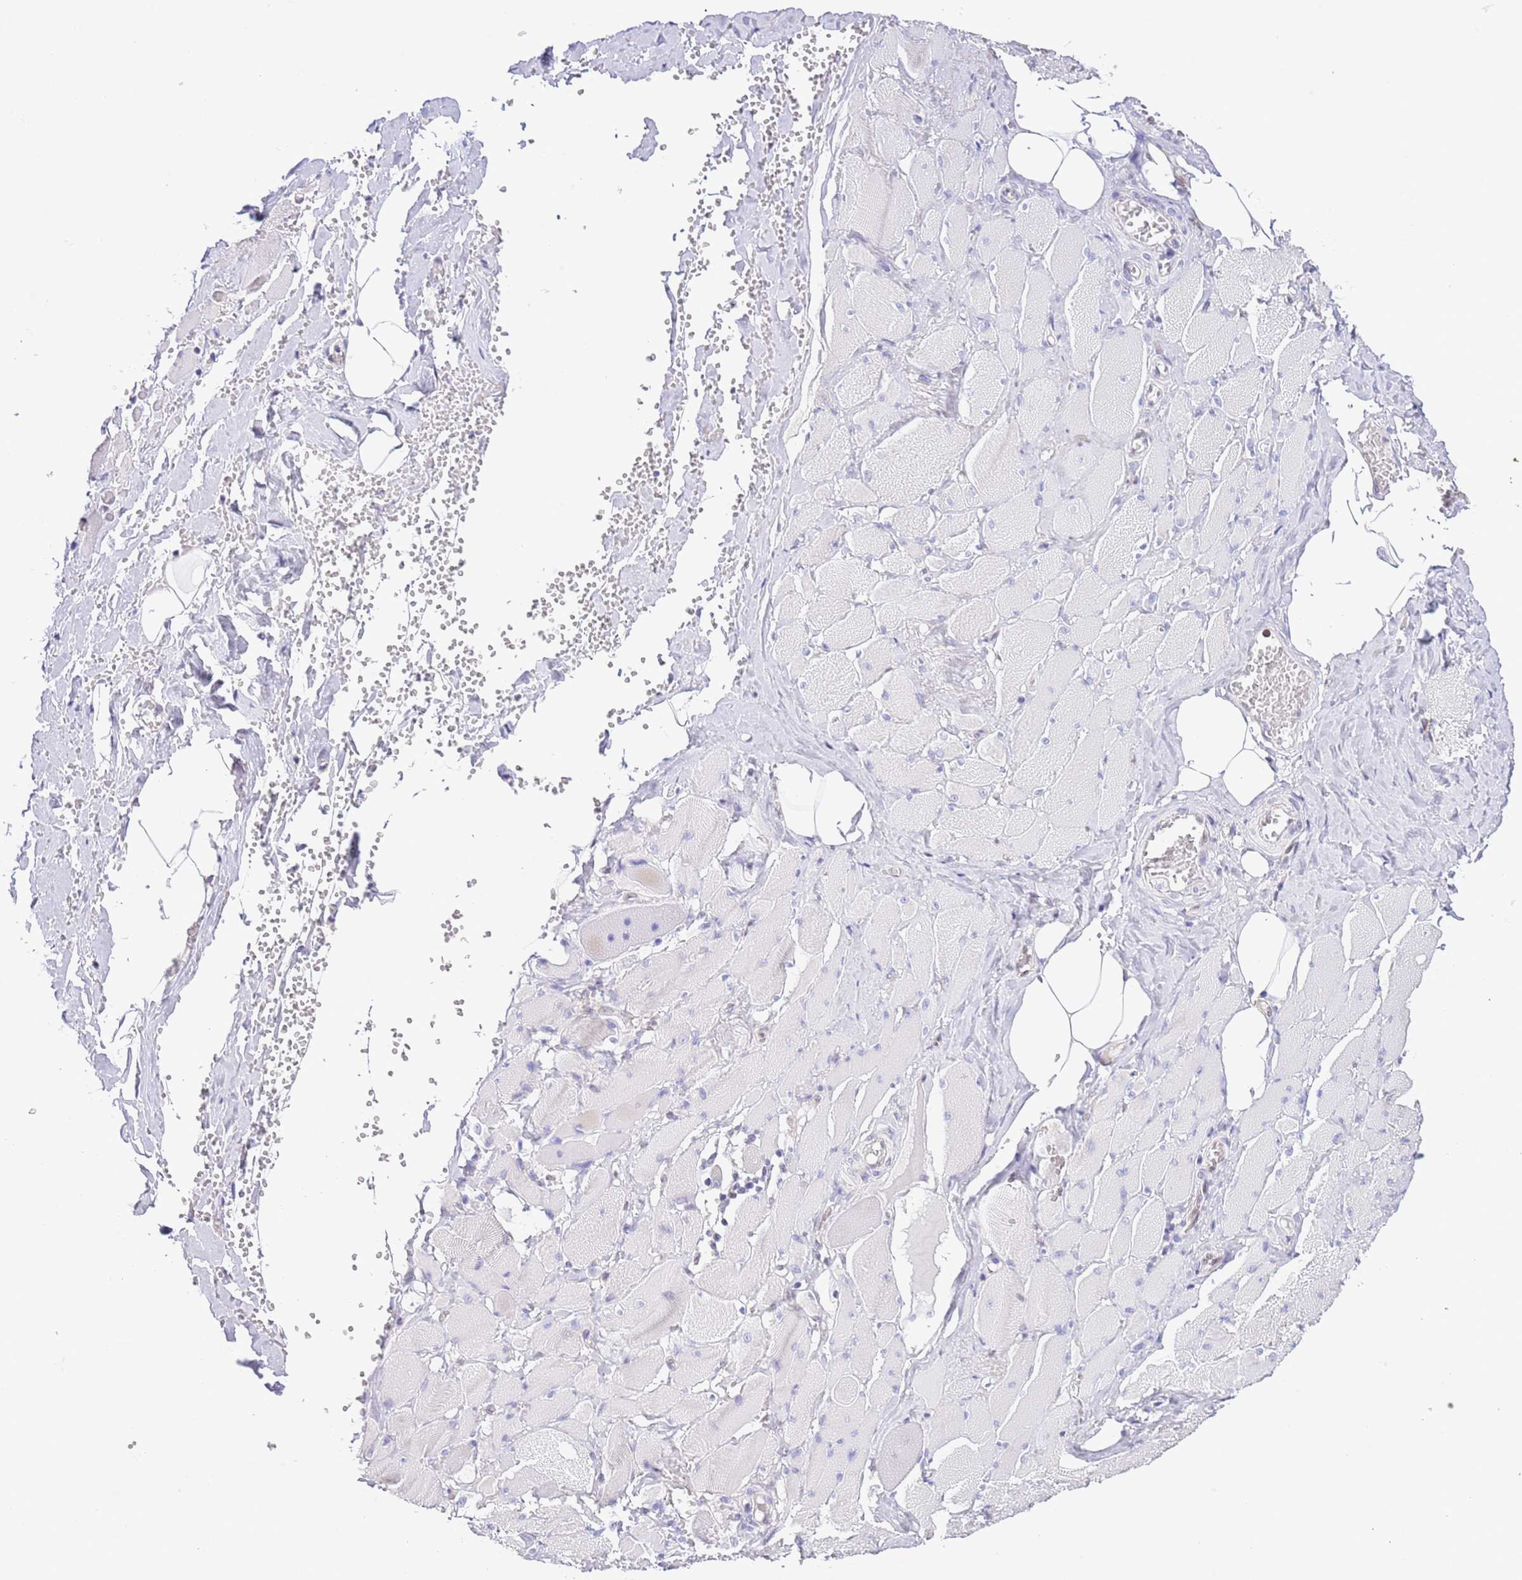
{"staining": {"intensity": "negative", "quantity": "none", "location": "none"}, "tissue": "skeletal muscle", "cell_type": "Myocytes", "image_type": "normal", "snomed": [{"axis": "morphology", "description": "Normal tissue, NOS"}, {"axis": "morphology", "description": "Basal cell carcinoma"}, {"axis": "topography", "description": "Skeletal muscle"}], "caption": "High power microscopy histopathology image of an immunohistochemistry (IHC) micrograph of benign skeletal muscle, revealing no significant positivity in myocytes.", "gene": "EBPL", "patient": {"sex": "female", "age": 64}}